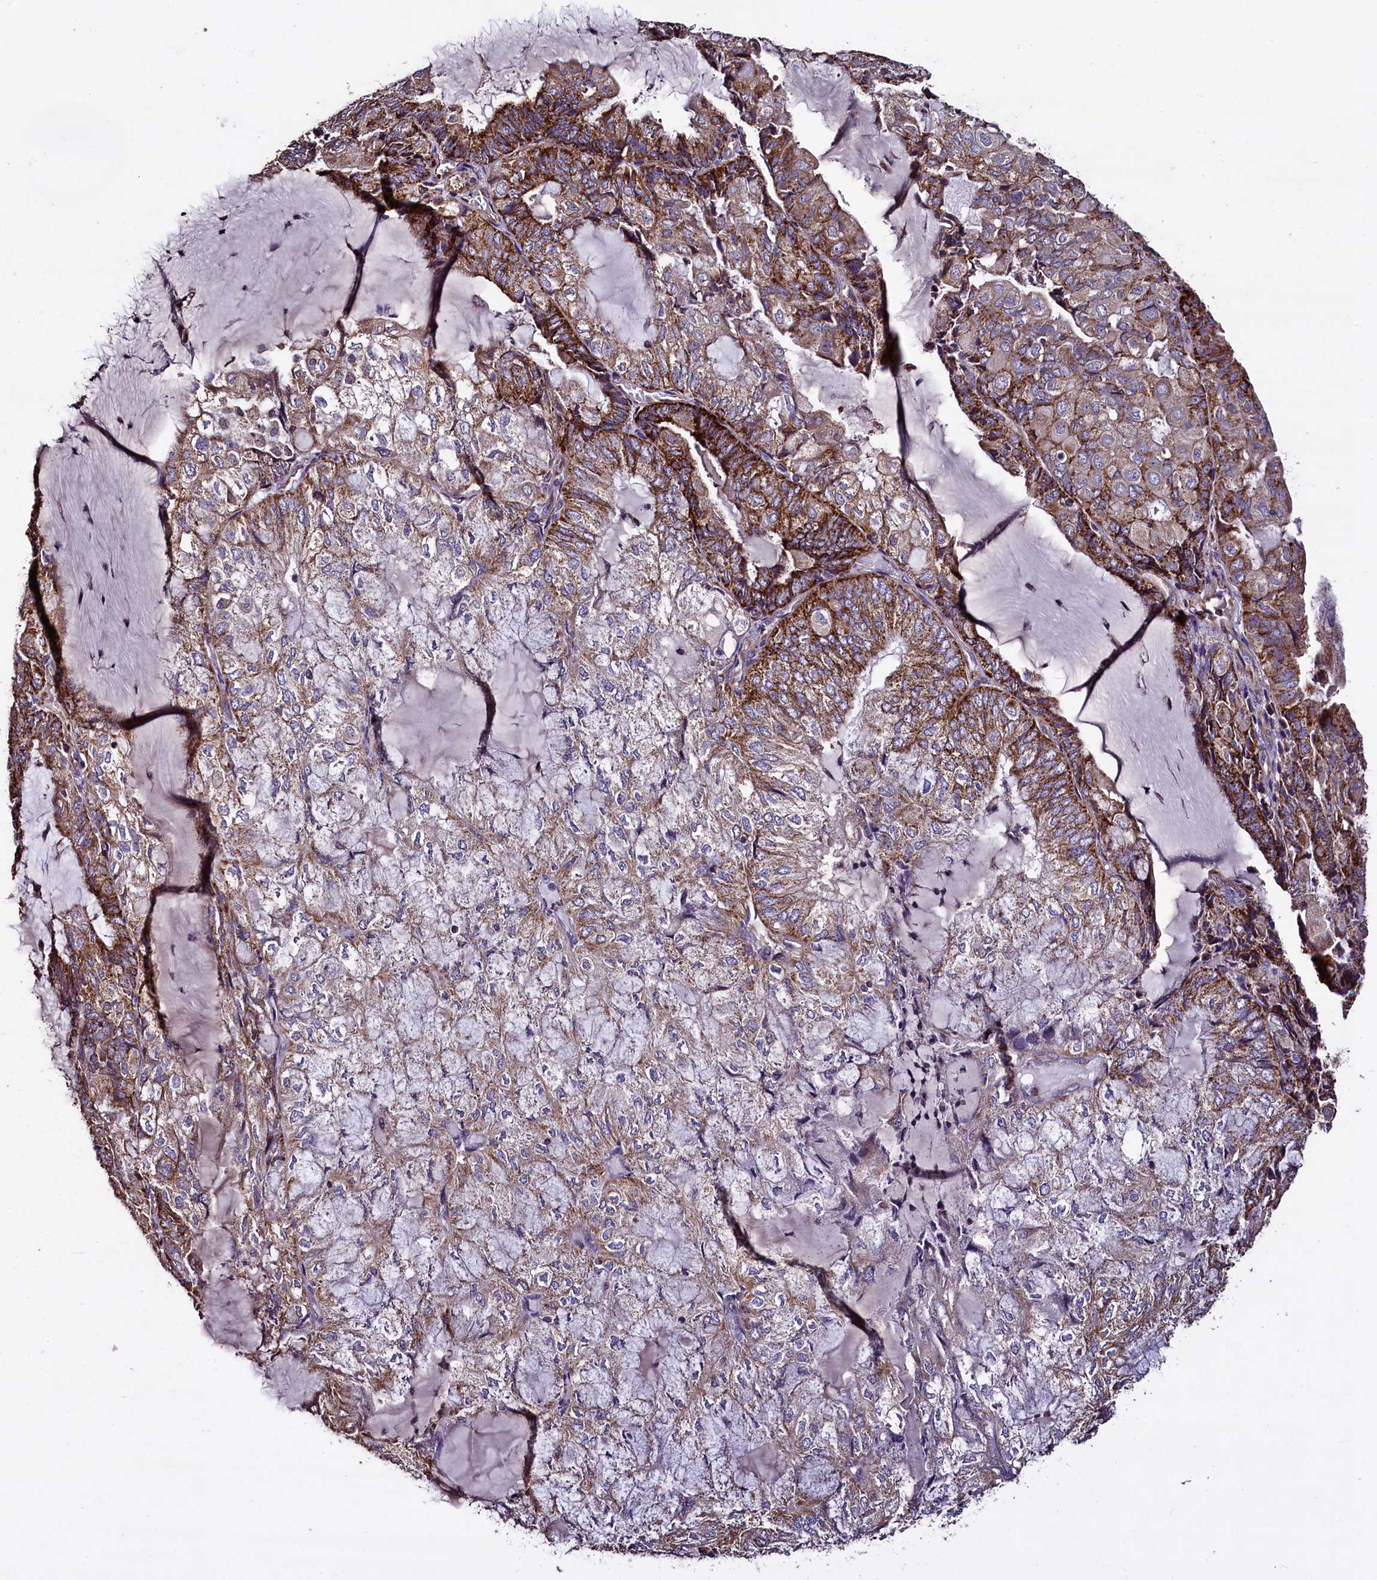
{"staining": {"intensity": "strong", "quantity": "25%-75%", "location": "cytoplasmic/membranous"}, "tissue": "endometrial cancer", "cell_type": "Tumor cells", "image_type": "cancer", "snomed": [{"axis": "morphology", "description": "Adenocarcinoma, NOS"}, {"axis": "topography", "description": "Endometrium"}], "caption": "The micrograph demonstrates staining of adenocarcinoma (endometrial), revealing strong cytoplasmic/membranous protein positivity (brown color) within tumor cells.", "gene": "COQ9", "patient": {"sex": "female", "age": 81}}